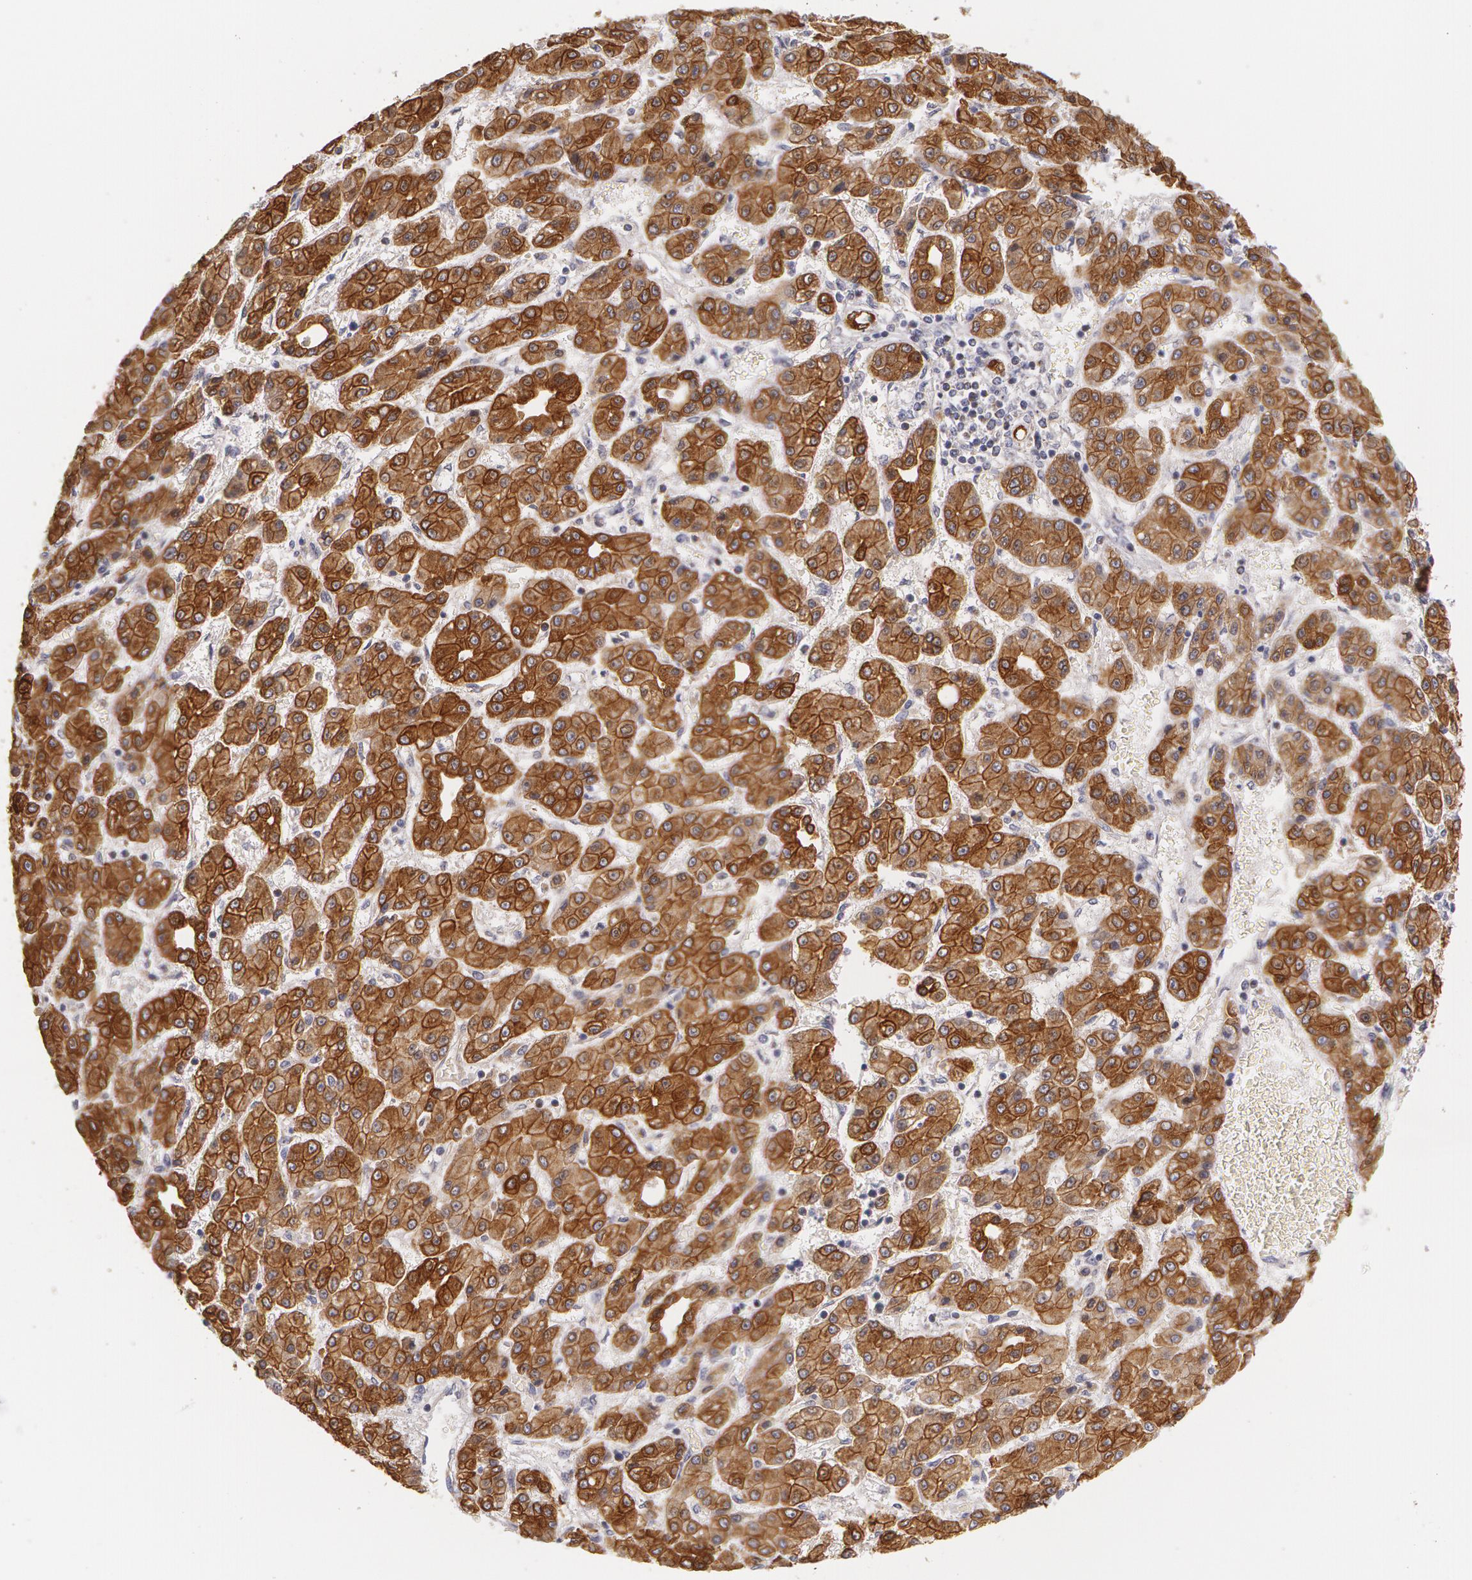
{"staining": {"intensity": "strong", "quantity": ">75%", "location": "cytoplasmic/membranous"}, "tissue": "liver cancer", "cell_type": "Tumor cells", "image_type": "cancer", "snomed": [{"axis": "morphology", "description": "Carcinoma, Hepatocellular, NOS"}, {"axis": "topography", "description": "Liver"}], "caption": "Immunohistochemistry (IHC) photomicrograph of liver cancer stained for a protein (brown), which shows high levels of strong cytoplasmic/membranous staining in approximately >75% of tumor cells.", "gene": "KRT18", "patient": {"sex": "male", "age": 69}}